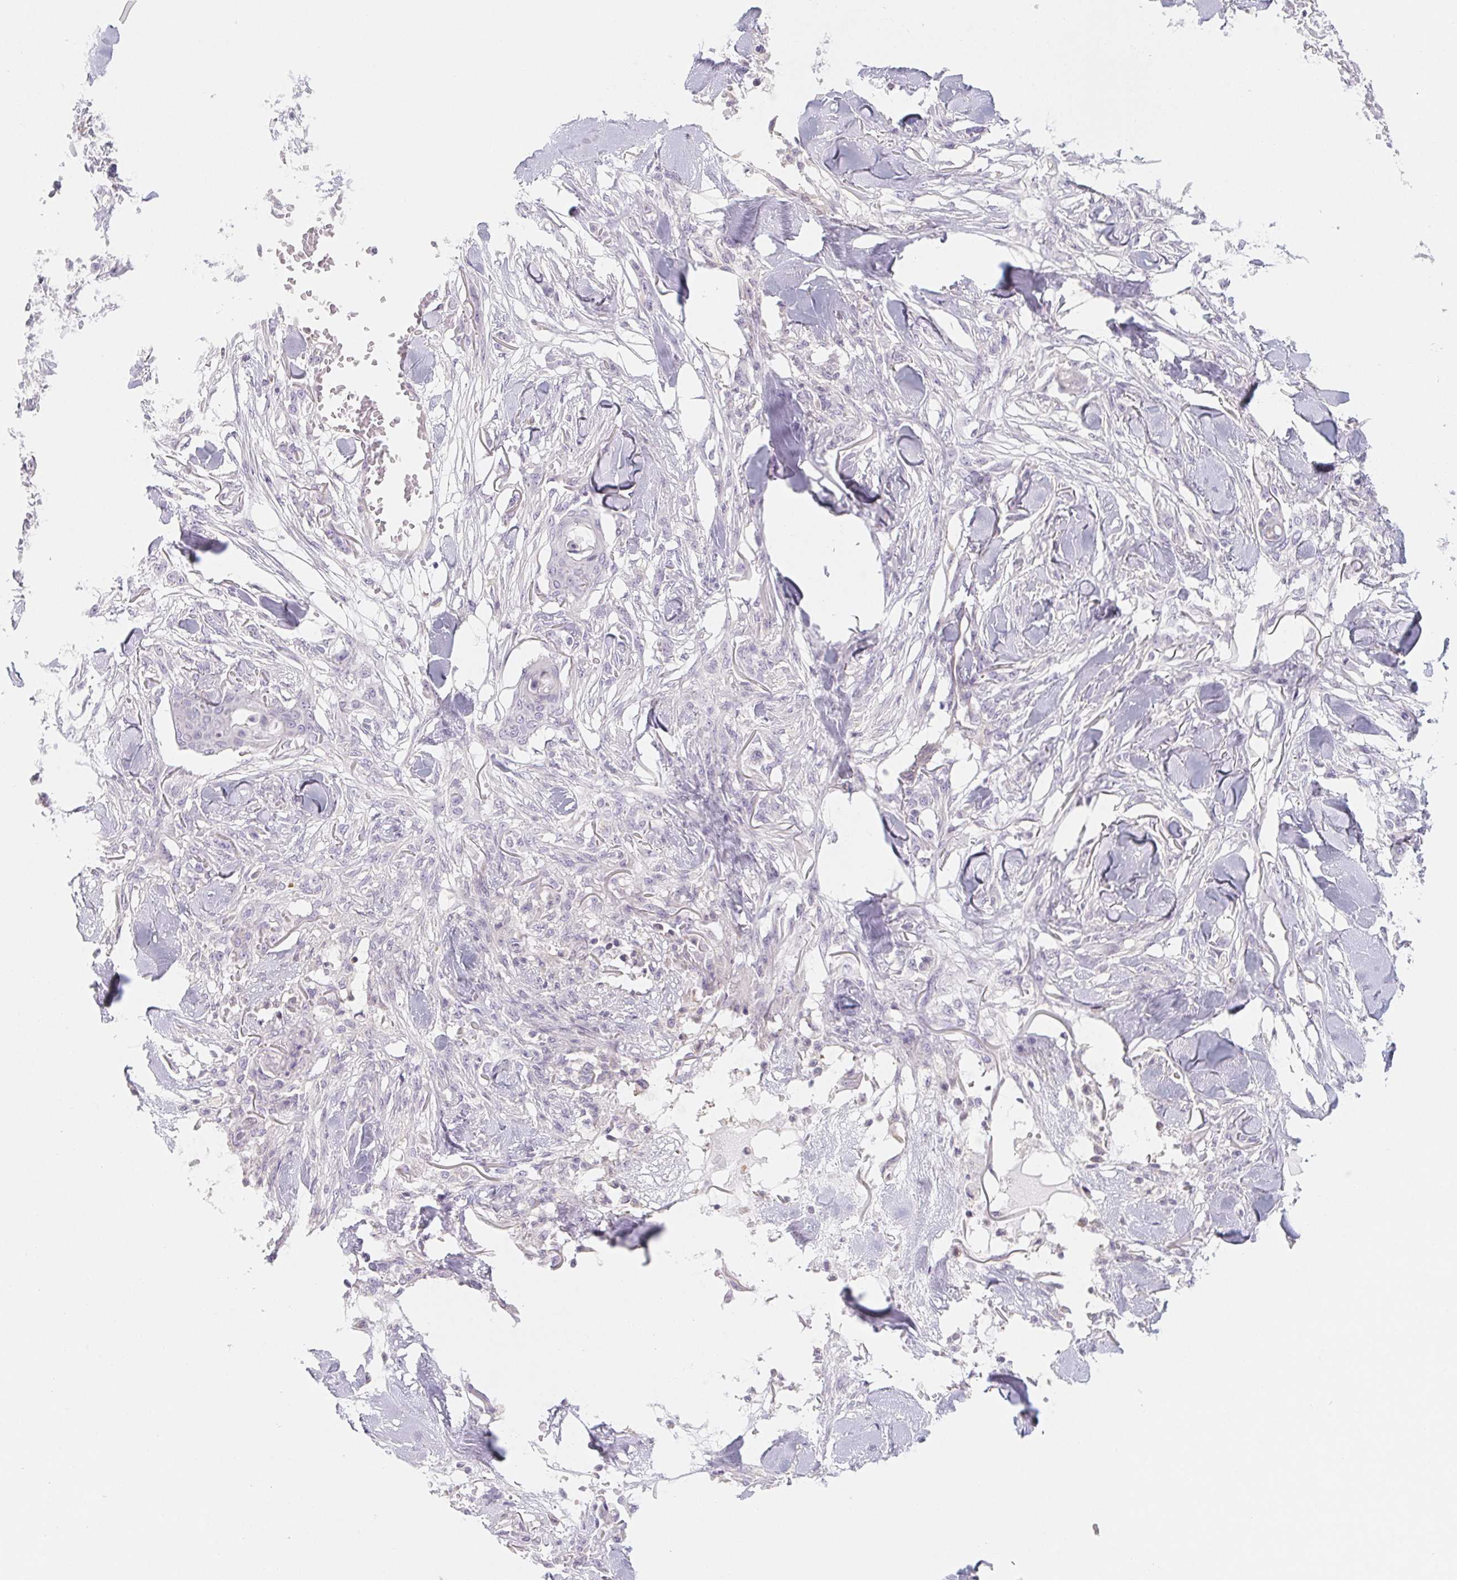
{"staining": {"intensity": "negative", "quantity": "none", "location": "none"}, "tissue": "skin cancer", "cell_type": "Tumor cells", "image_type": "cancer", "snomed": [{"axis": "morphology", "description": "Squamous cell carcinoma, NOS"}, {"axis": "topography", "description": "Skin"}], "caption": "This is an immunohistochemistry (IHC) histopathology image of human skin cancer (squamous cell carcinoma). There is no expression in tumor cells.", "gene": "CTNND2", "patient": {"sex": "female", "age": 59}}